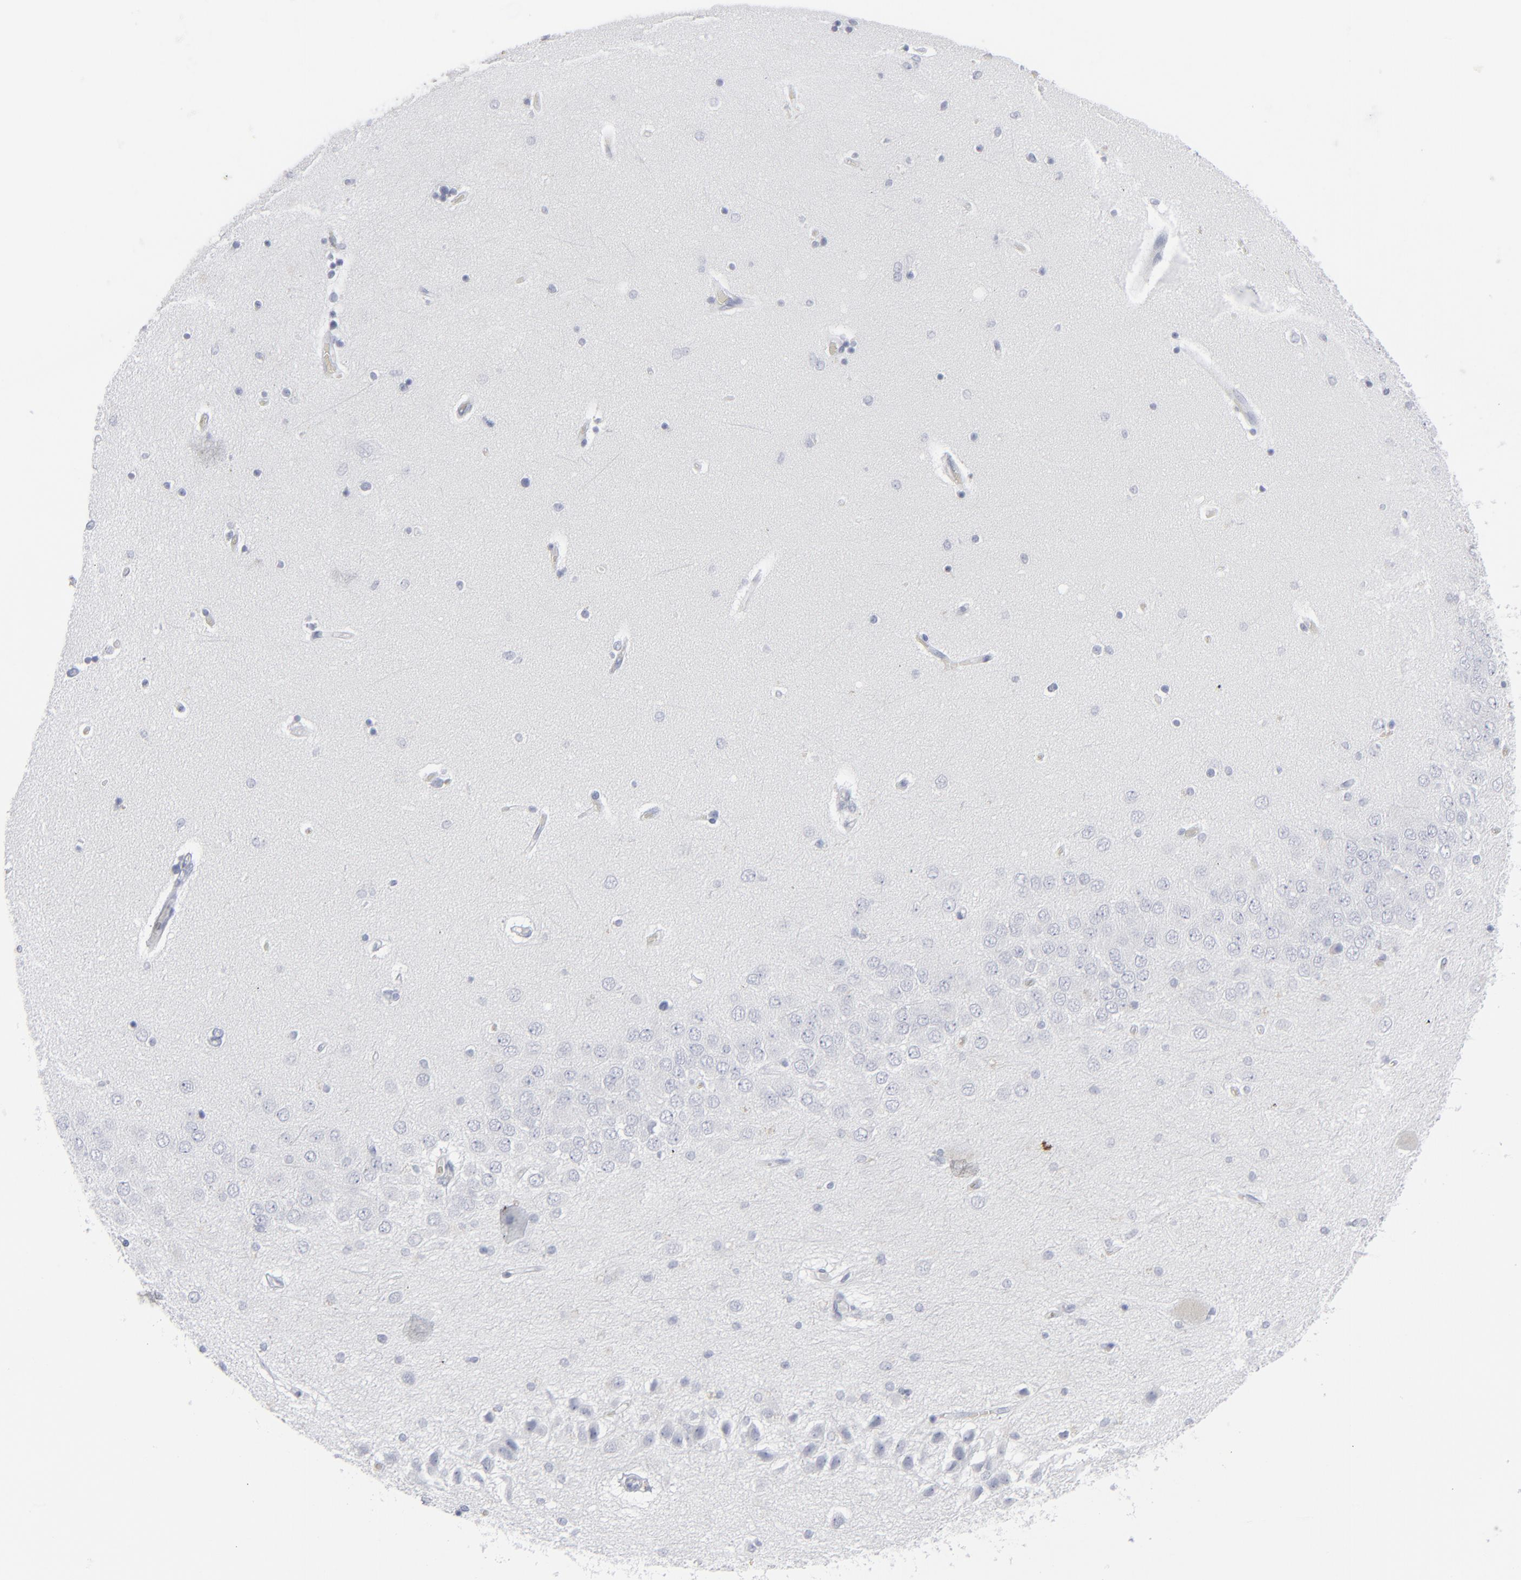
{"staining": {"intensity": "negative", "quantity": "none", "location": "none"}, "tissue": "hippocampus", "cell_type": "Glial cells", "image_type": "normal", "snomed": [{"axis": "morphology", "description": "Normal tissue, NOS"}, {"axis": "topography", "description": "Hippocampus"}], "caption": "This histopathology image is of unremarkable hippocampus stained with immunohistochemistry (IHC) to label a protein in brown with the nuclei are counter-stained blue. There is no expression in glial cells. Nuclei are stained in blue.", "gene": "MSLN", "patient": {"sex": "female", "age": 54}}